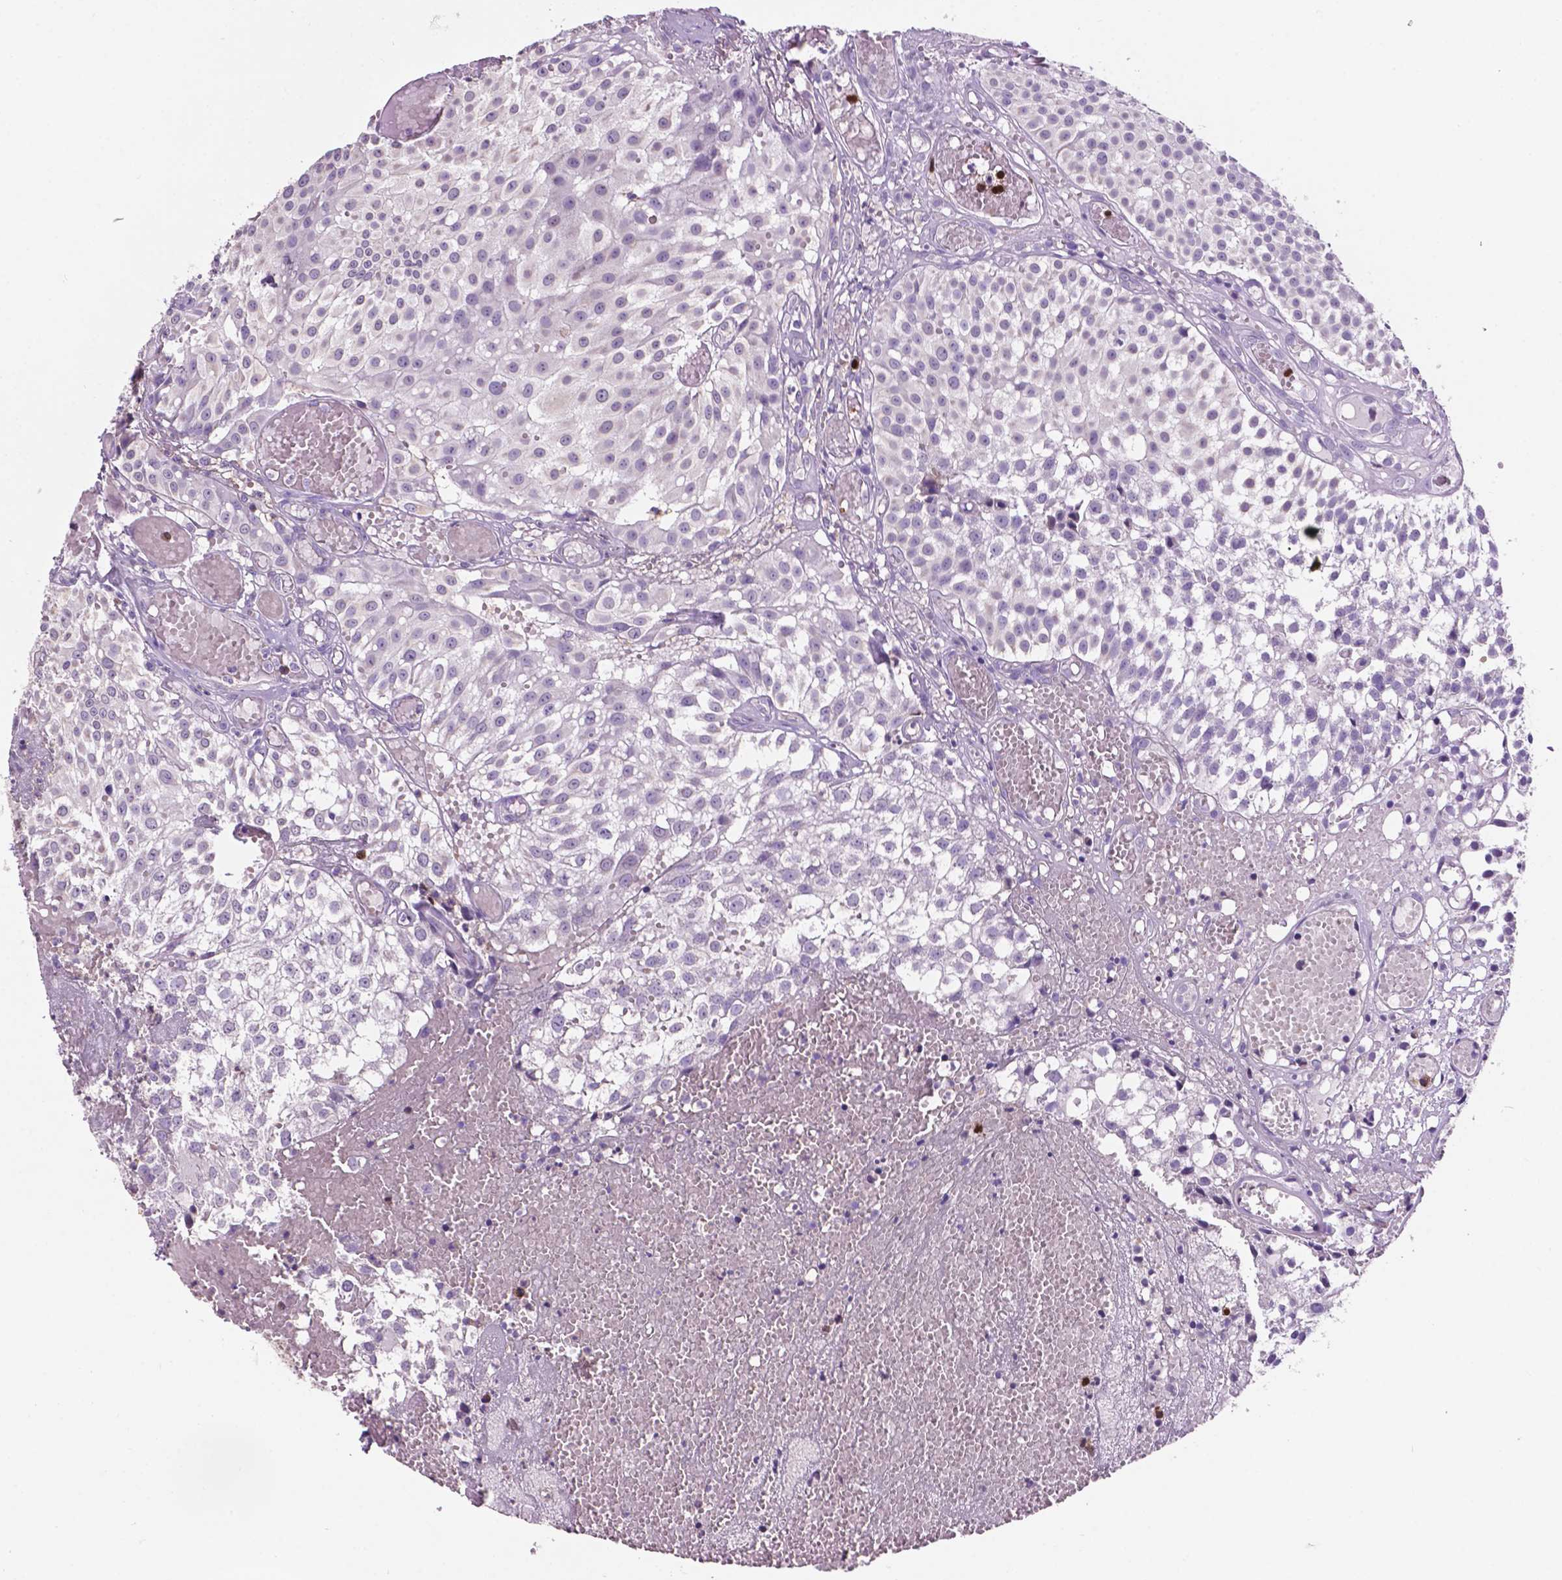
{"staining": {"intensity": "negative", "quantity": "none", "location": "none"}, "tissue": "urothelial cancer", "cell_type": "Tumor cells", "image_type": "cancer", "snomed": [{"axis": "morphology", "description": "Urothelial carcinoma, Low grade"}, {"axis": "topography", "description": "Urinary bladder"}], "caption": "Immunohistochemistry of urothelial cancer reveals no staining in tumor cells.", "gene": "PLSCR1", "patient": {"sex": "male", "age": 79}}